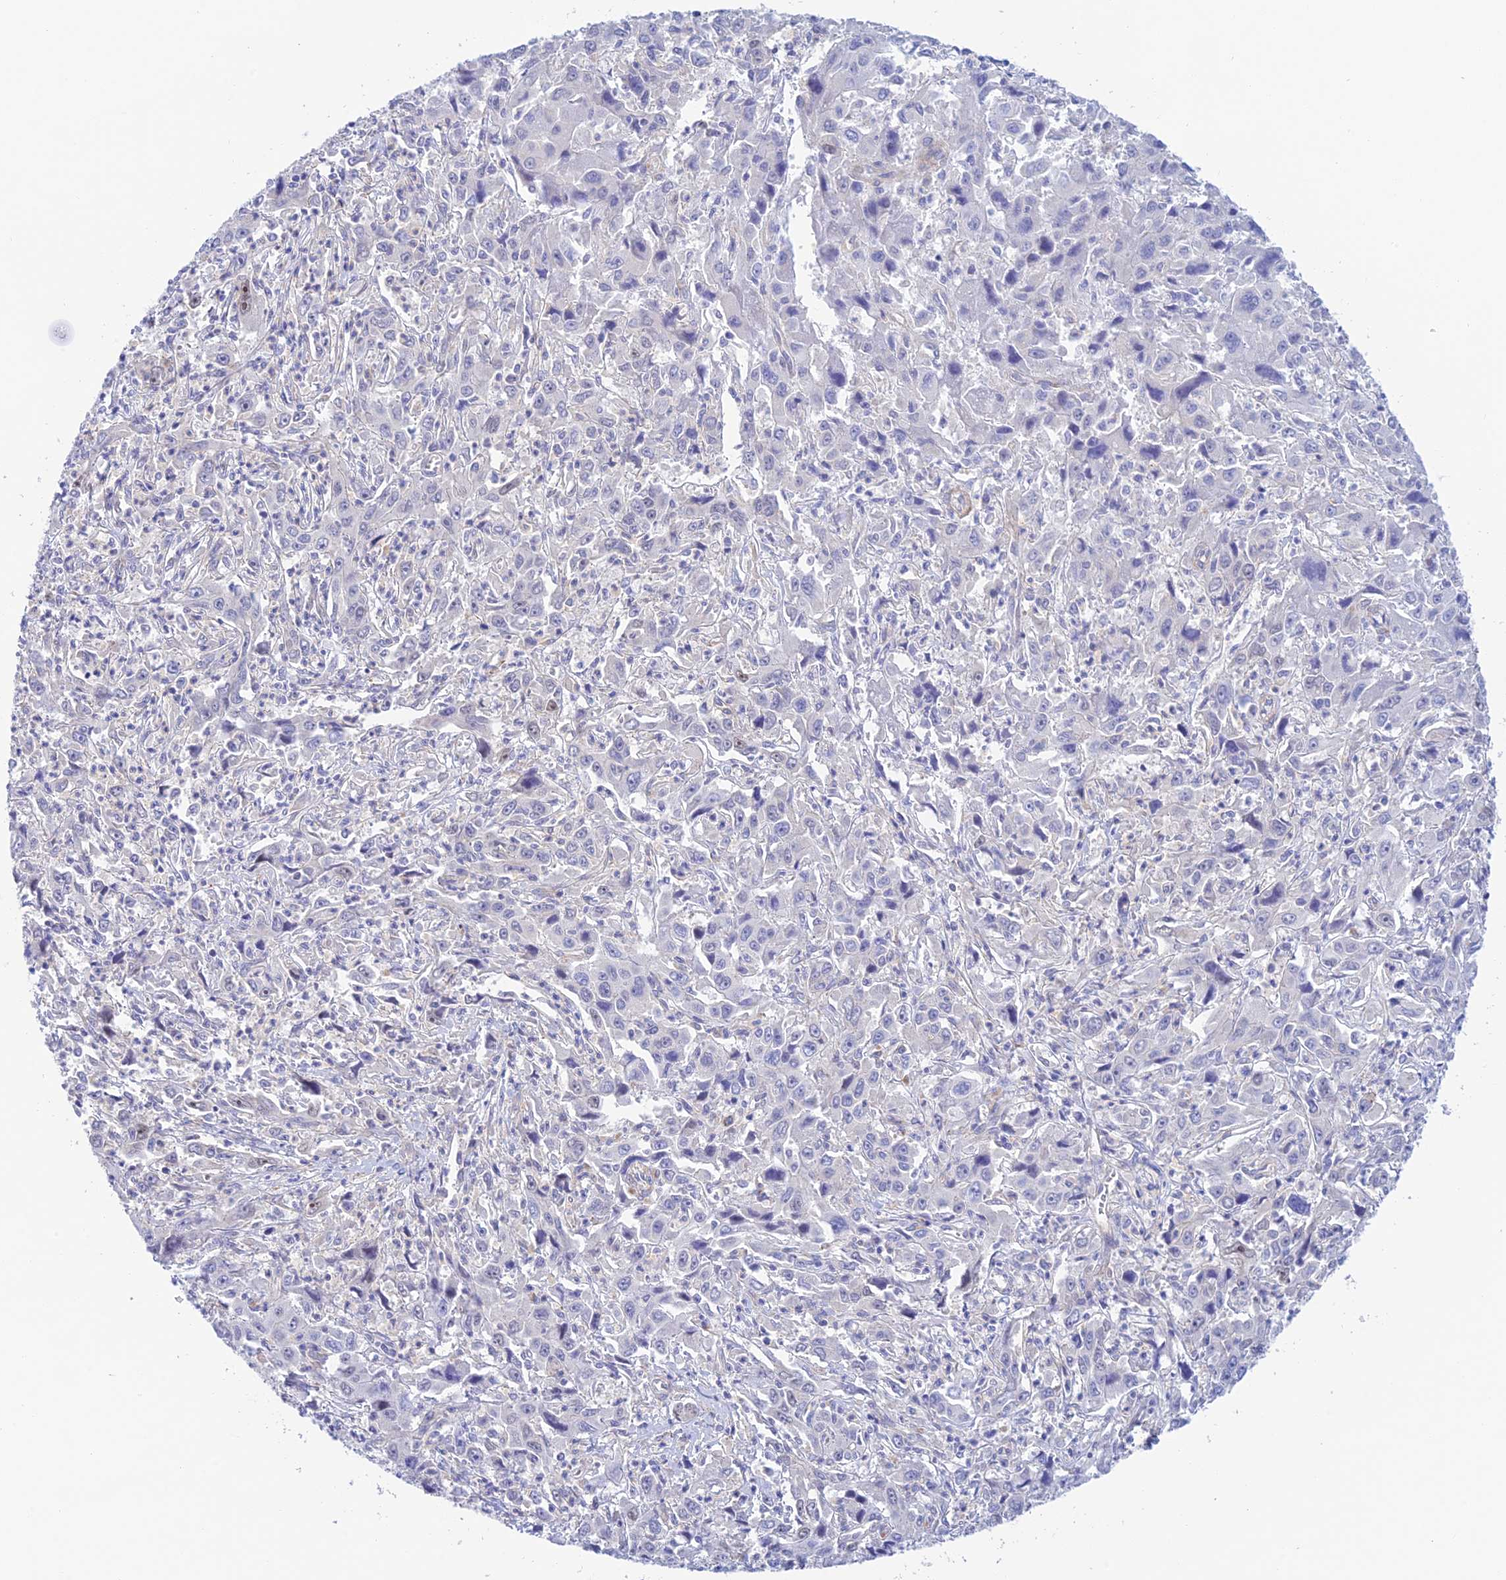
{"staining": {"intensity": "negative", "quantity": "none", "location": "none"}, "tissue": "liver cancer", "cell_type": "Tumor cells", "image_type": "cancer", "snomed": [{"axis": "morphology", "description": "Carcinoma, Hepatocellular, NOS"}, {"axis": "topography", "description": "Liver"}], "caption": "DAB immunohistochemical staining of liver hepatocellular carcinoma reveals no significant positivity in tumor cells.", "gene": "ZDHHC16", "patient": {"sex": "male", "age": 63}}